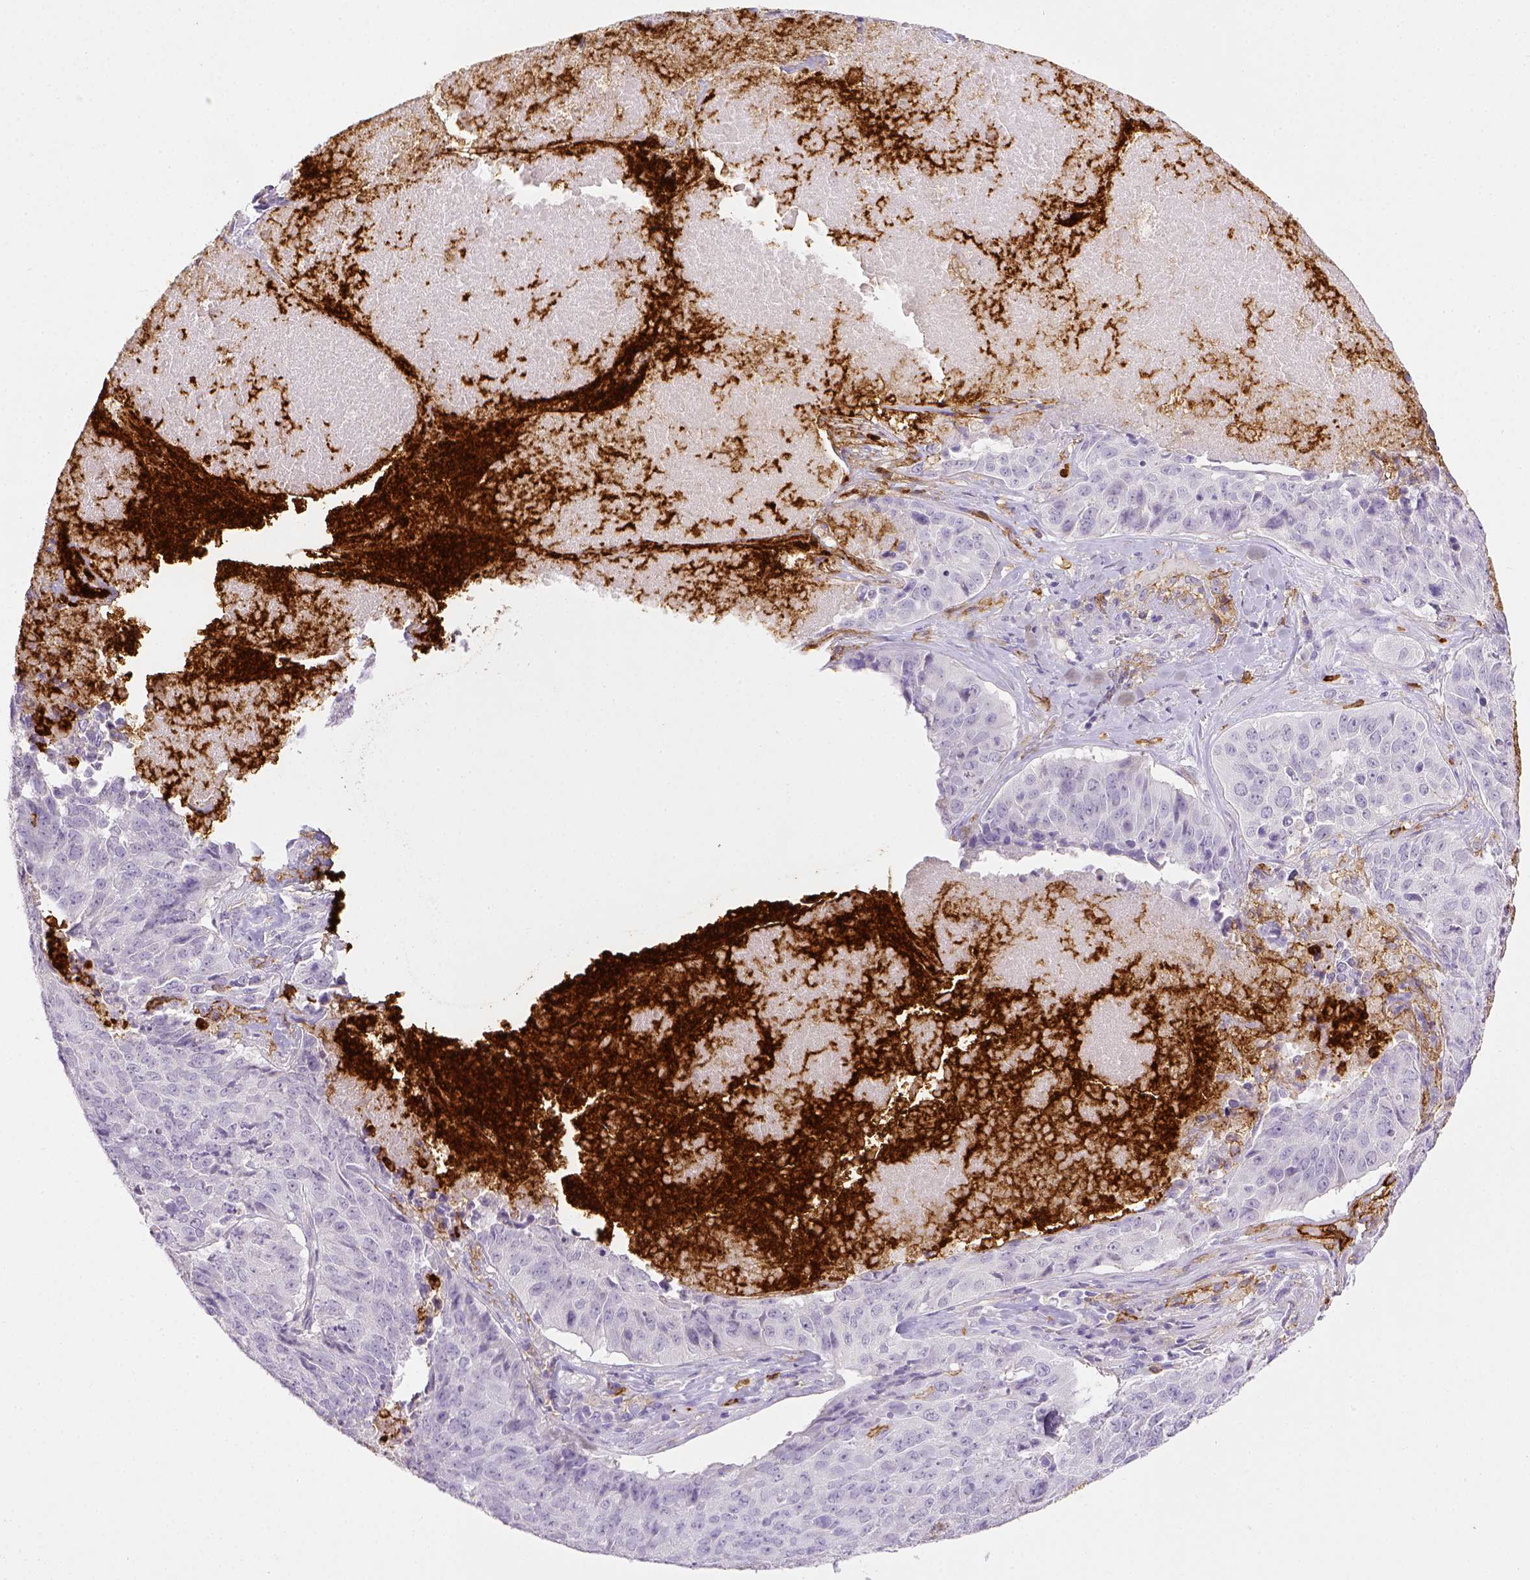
{"staining": {"intensity": "negative", "quantity": "none", "location": "none"}, "tissue": "lung cancer", "cell_type": "Tumor cells", "image_type": "cancer", "snomed": [{"axis": "morphology", "description": "Normal tissue, NOS"}, {"axis": "morphology", "description": "Squamous cell carcinoma, NOS"}, {"axis": "topography", "description": "Bronchus"}, {"axis": "topography", "description": "Lung"}], "caption": "DAB (3,3'-diaminobenzidine) immunohistochemical staining of human lung cancer (squamous cell carcinoma) exhibits no significant staining in tumor cells.", "gene": "ITGAM", "patient": {"sex": "male", "age": 64}}